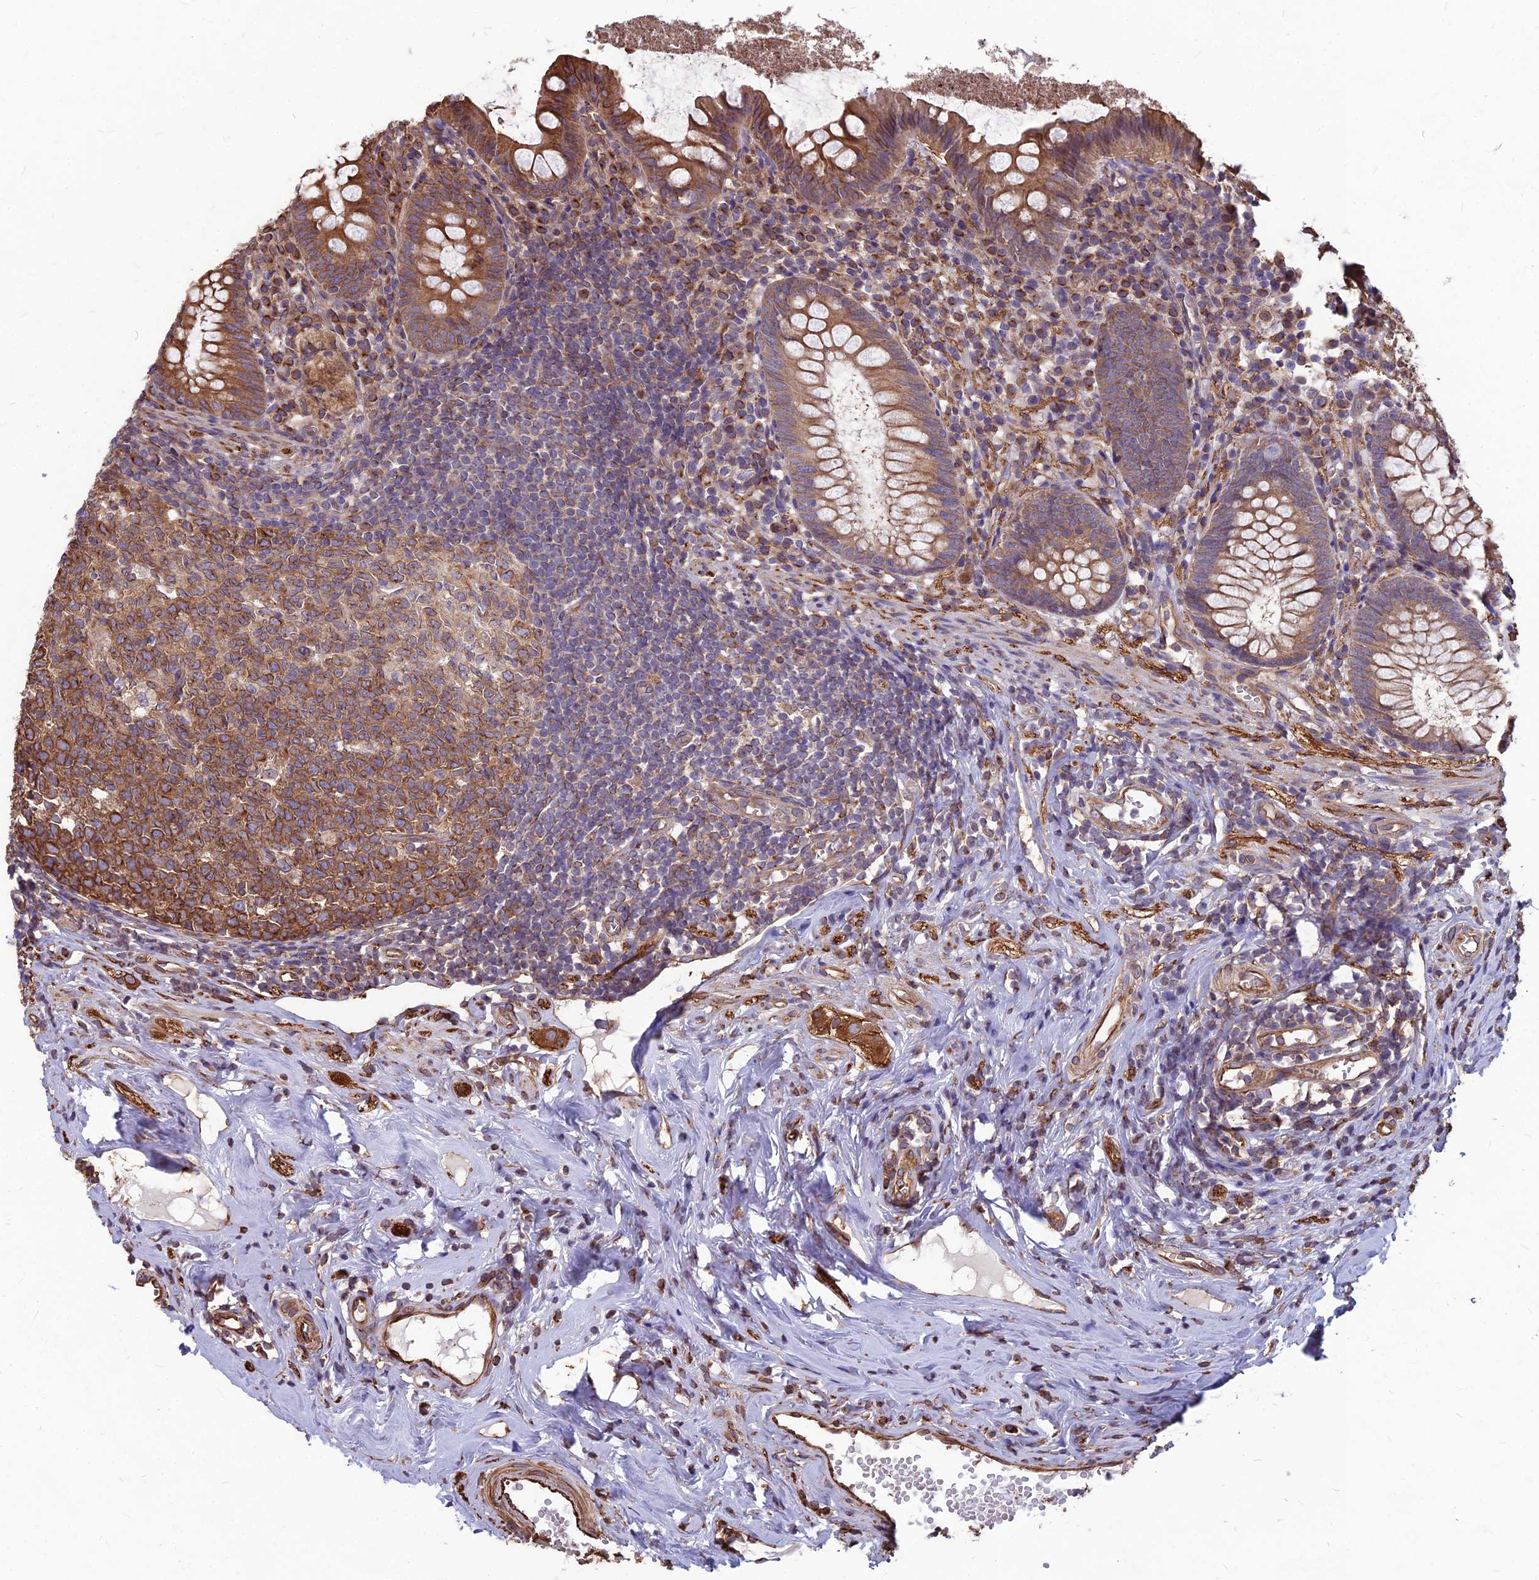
{"staining": {"intensity": "moderate", "quantity": ">75%", "location": "cytoplasmic/membranous"}, "tissue": "appendix", "cell_type": "Glandular cells", "image_type": "normal", "snomed": [{"axis": "morphology", "description": "Normal tissue, NOS"}, {"axis": "topography", "description": "Appendix"}], "caption": "A histopathology image of appendix stained for a protein exhibits moderate cytoplasmic/membranous brown staining in glandular cells. (Stains: DAB in brown, nuclei in blue, Microscopy: brightfield microscopy at high magnification).", "gene": "LSM6", "patient": {"sex": "female", "age": 51}}